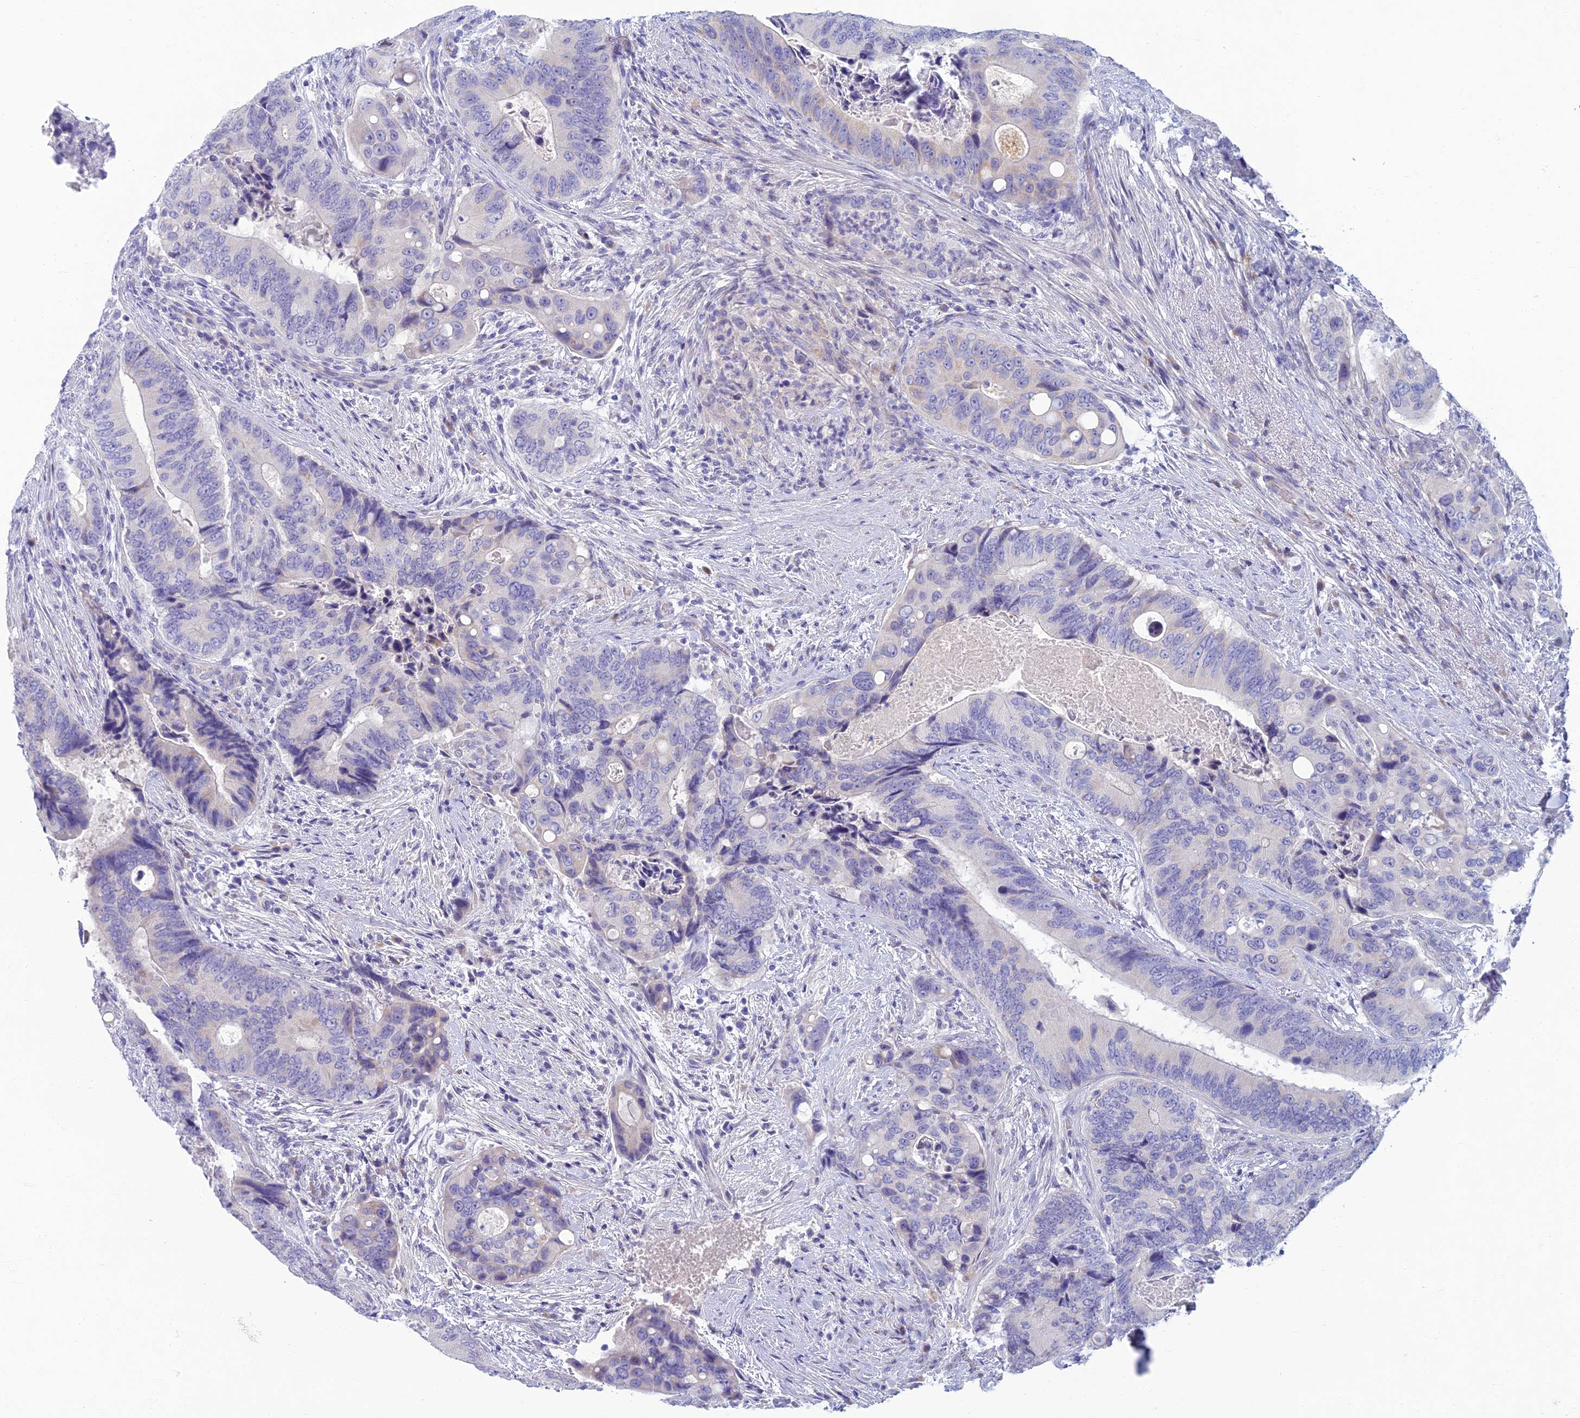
{"staining": {"intensity": "negative", "quantity": "none", "location": "none"}, "tissue": "colorectal cancer", "cell_type": "Tumor cells", "image_type": "cancer", "snomed": [{"axis": "morphology", "description": "Adenocarcinoma, NOS"}, {"axis": "topography", "description": "Colon"}], "caption": "Human colorectal cancer (adenocarcinoma) stained for a protein using immunohistochemistry (IHC) reveals no expression in tumor cells.", "gene": "SLC25A41", "patient": {"sex": "male", "age": 84}}